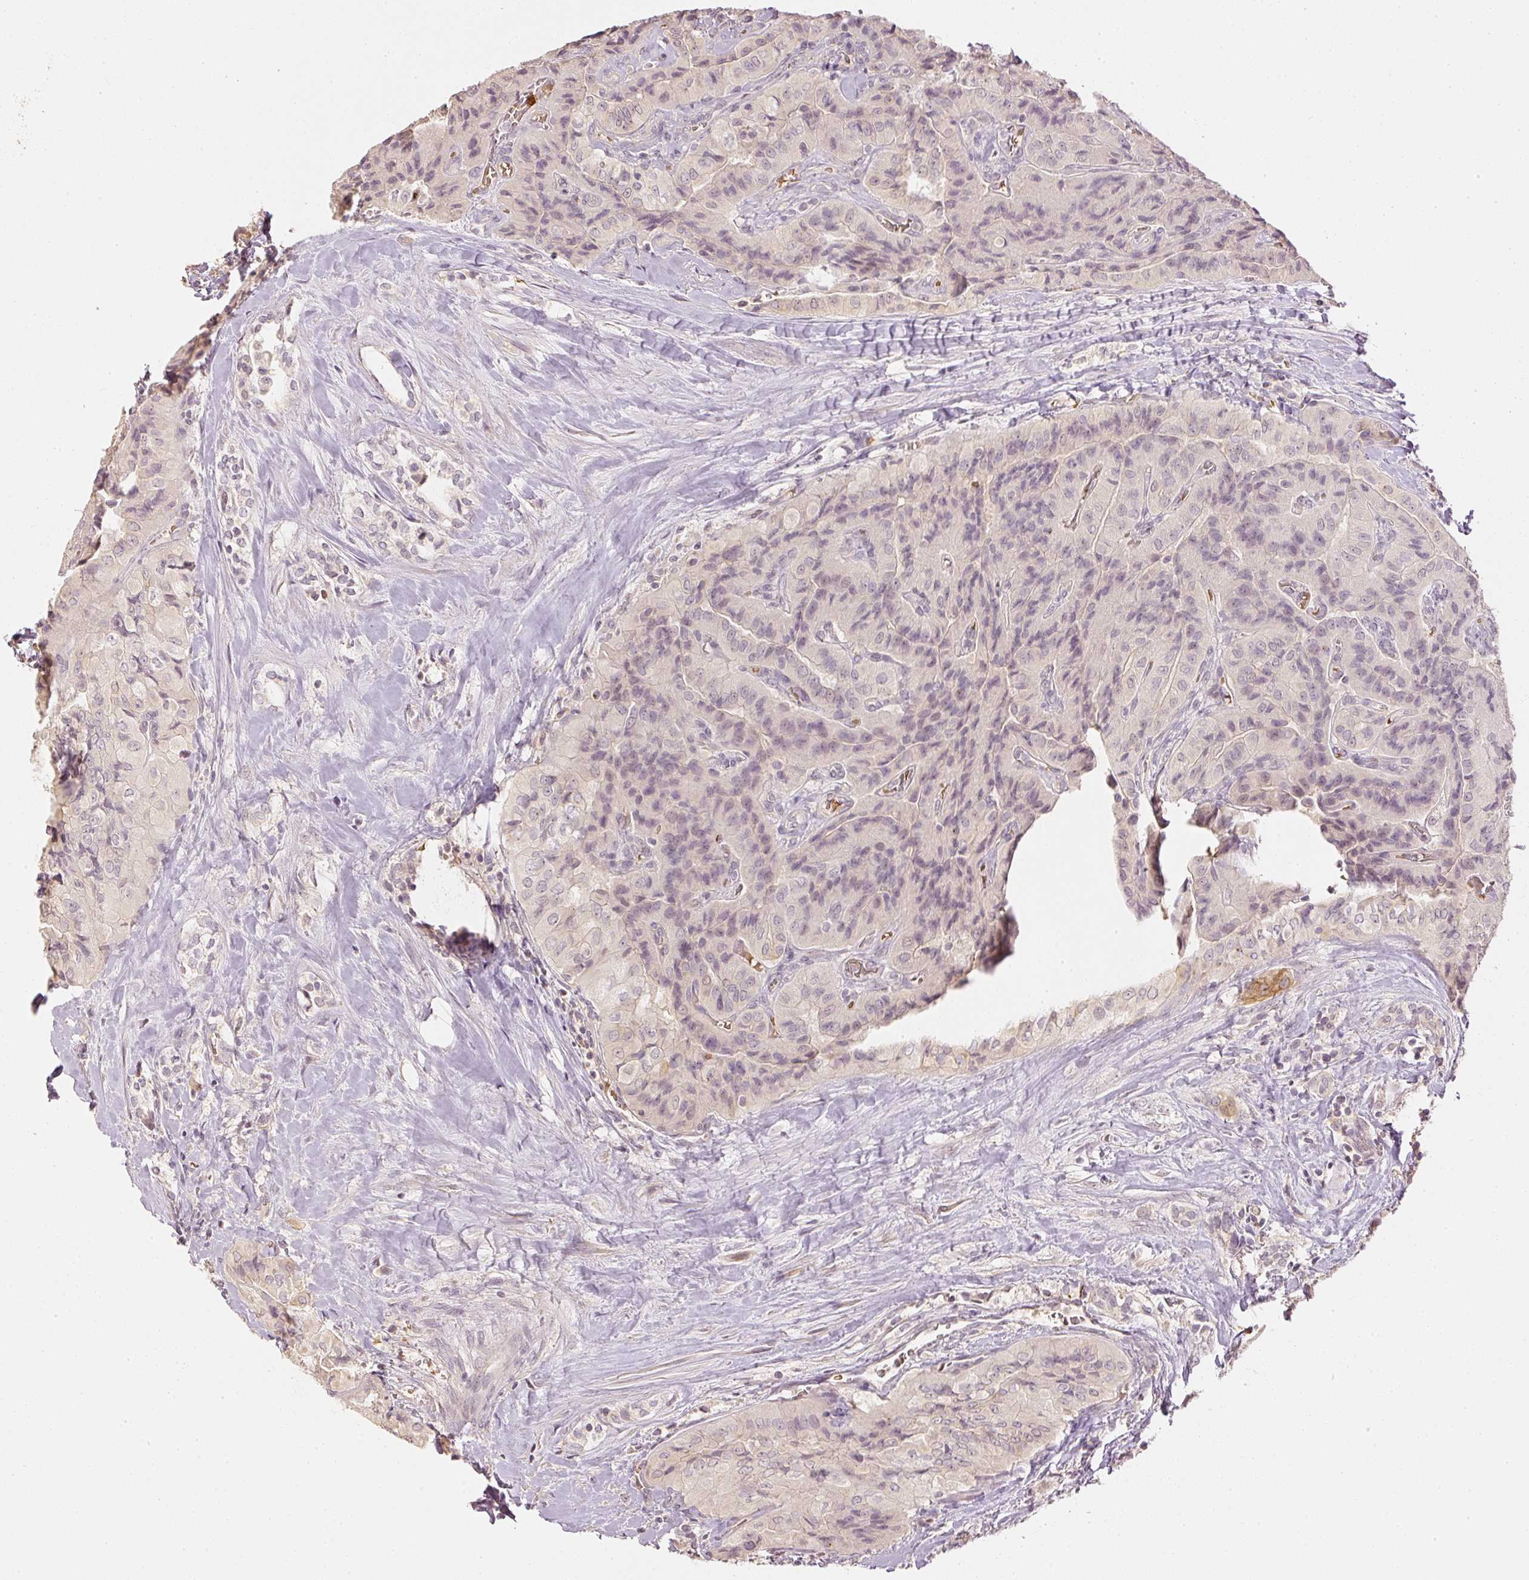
{"staining": {"intensity": "moderate", "quantity": "<25%", "location": "cytoplasmic/membranous"}, "tissue": "thyroid cancer", "cell_type": "Tumor cells", "image_type": "cancer", "snomed": [{"axis": "morphology", "description": "Normal tissue, NOS"}, {"axis": "morphology", "description": "Papillary adenocarcinoma, NOS"}, {"axis": "topography", "description": "Thyroid gland"}], "caption": "A photomicrograph showing moderate cytoplasmic/membranous expression in about <25% of tumor cells in thyroid cancer, as visualized by brown immunohistochemical staining.", "gene": "GZMA", "patient": {"sex": "female", "age": 59}}